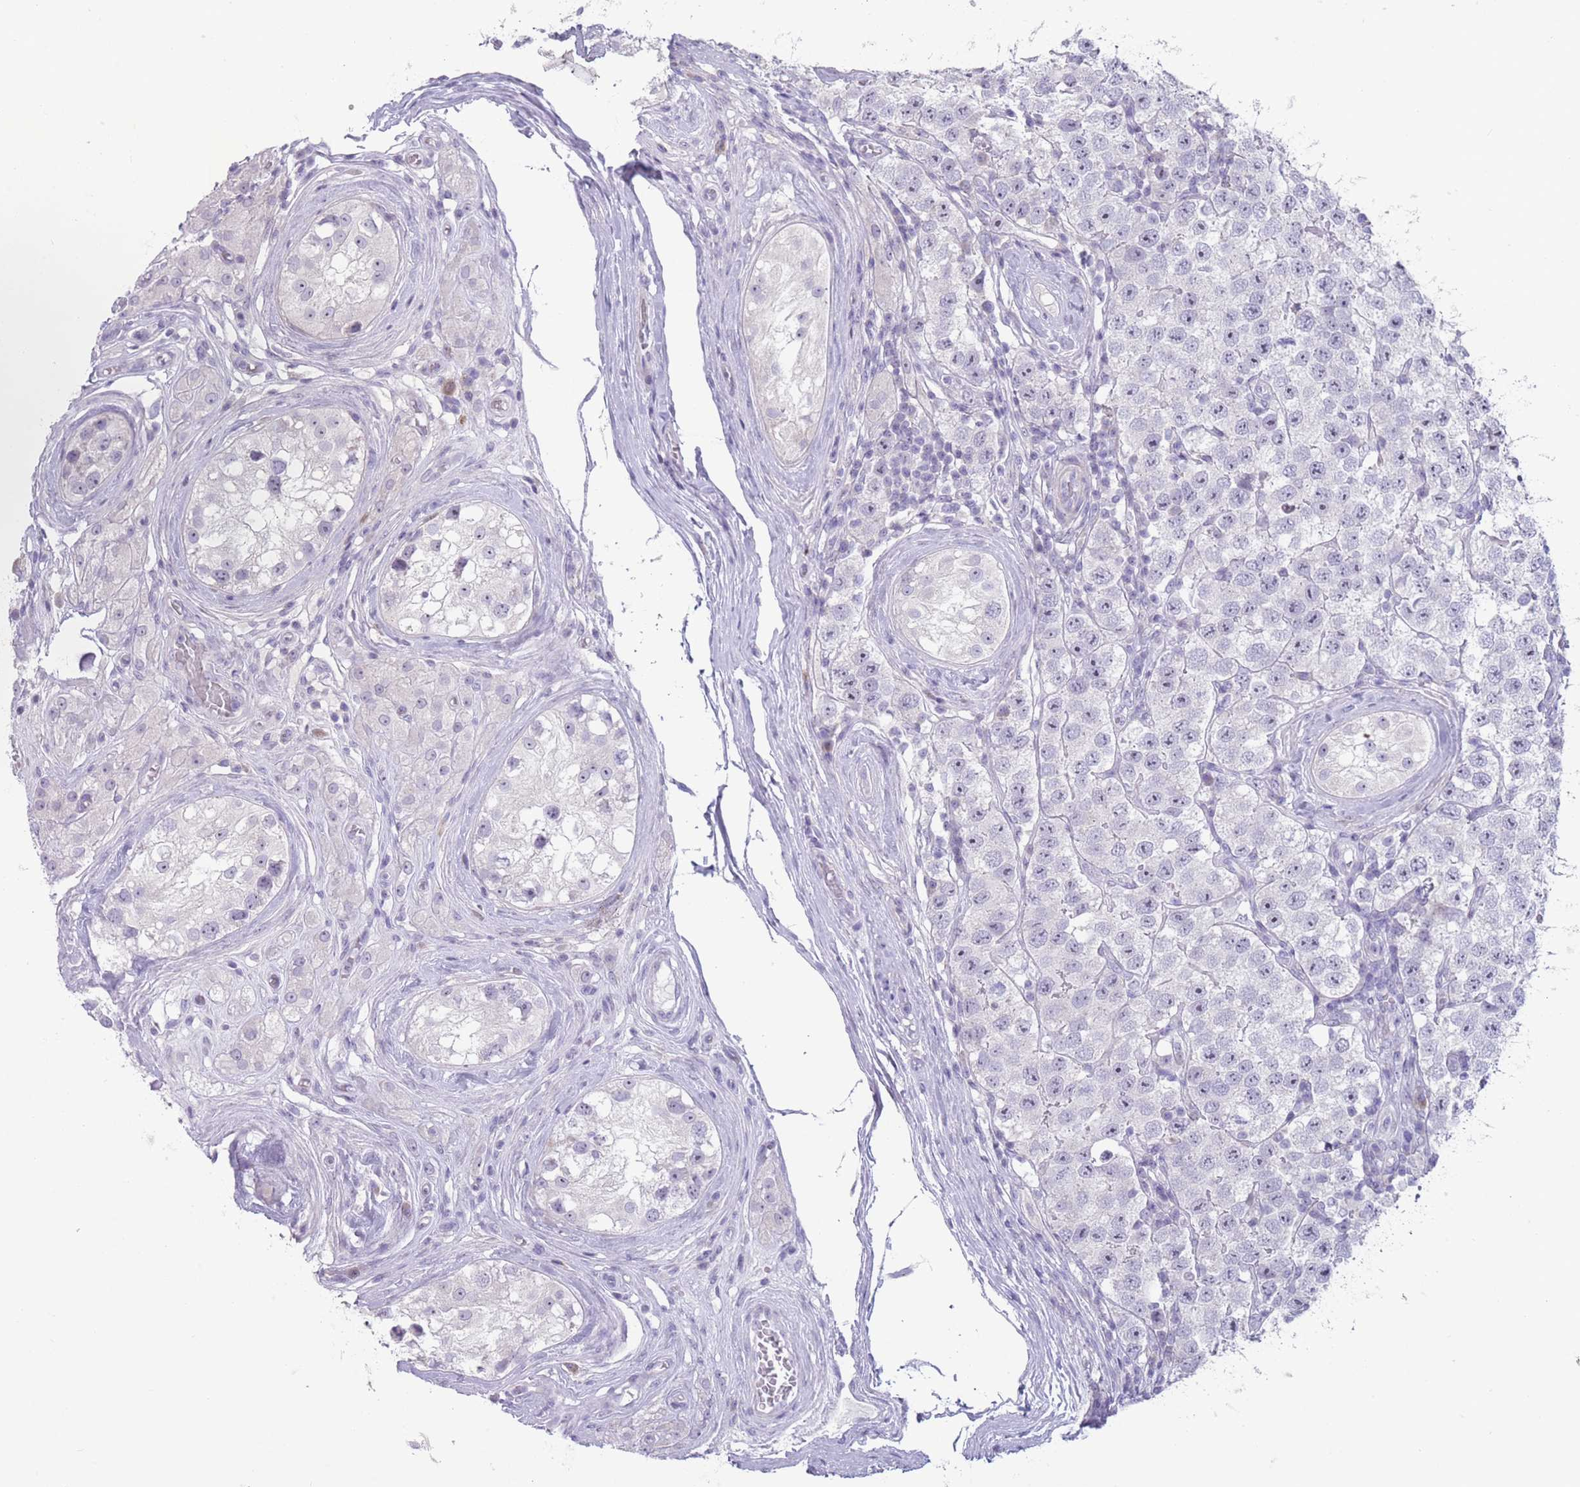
{"staining": {"intensity": "negative", "quantity": "none", "location": "none"}, "tissue": "testis cancer", "cell_type": "Tumor cells", "image_type": "cancer", "snomed": [{"axis": "morphology", "description": "Seminoma, NOS"}, {"axis": "topography", "description": "Testis"}], "caption": "Testis cancer stained for a protein using immunohistochemistry (IHC) demonstrates no staining tumor cells.", "gene": "PAIP2B", "patient": {"sex": "male", "age": 34}}